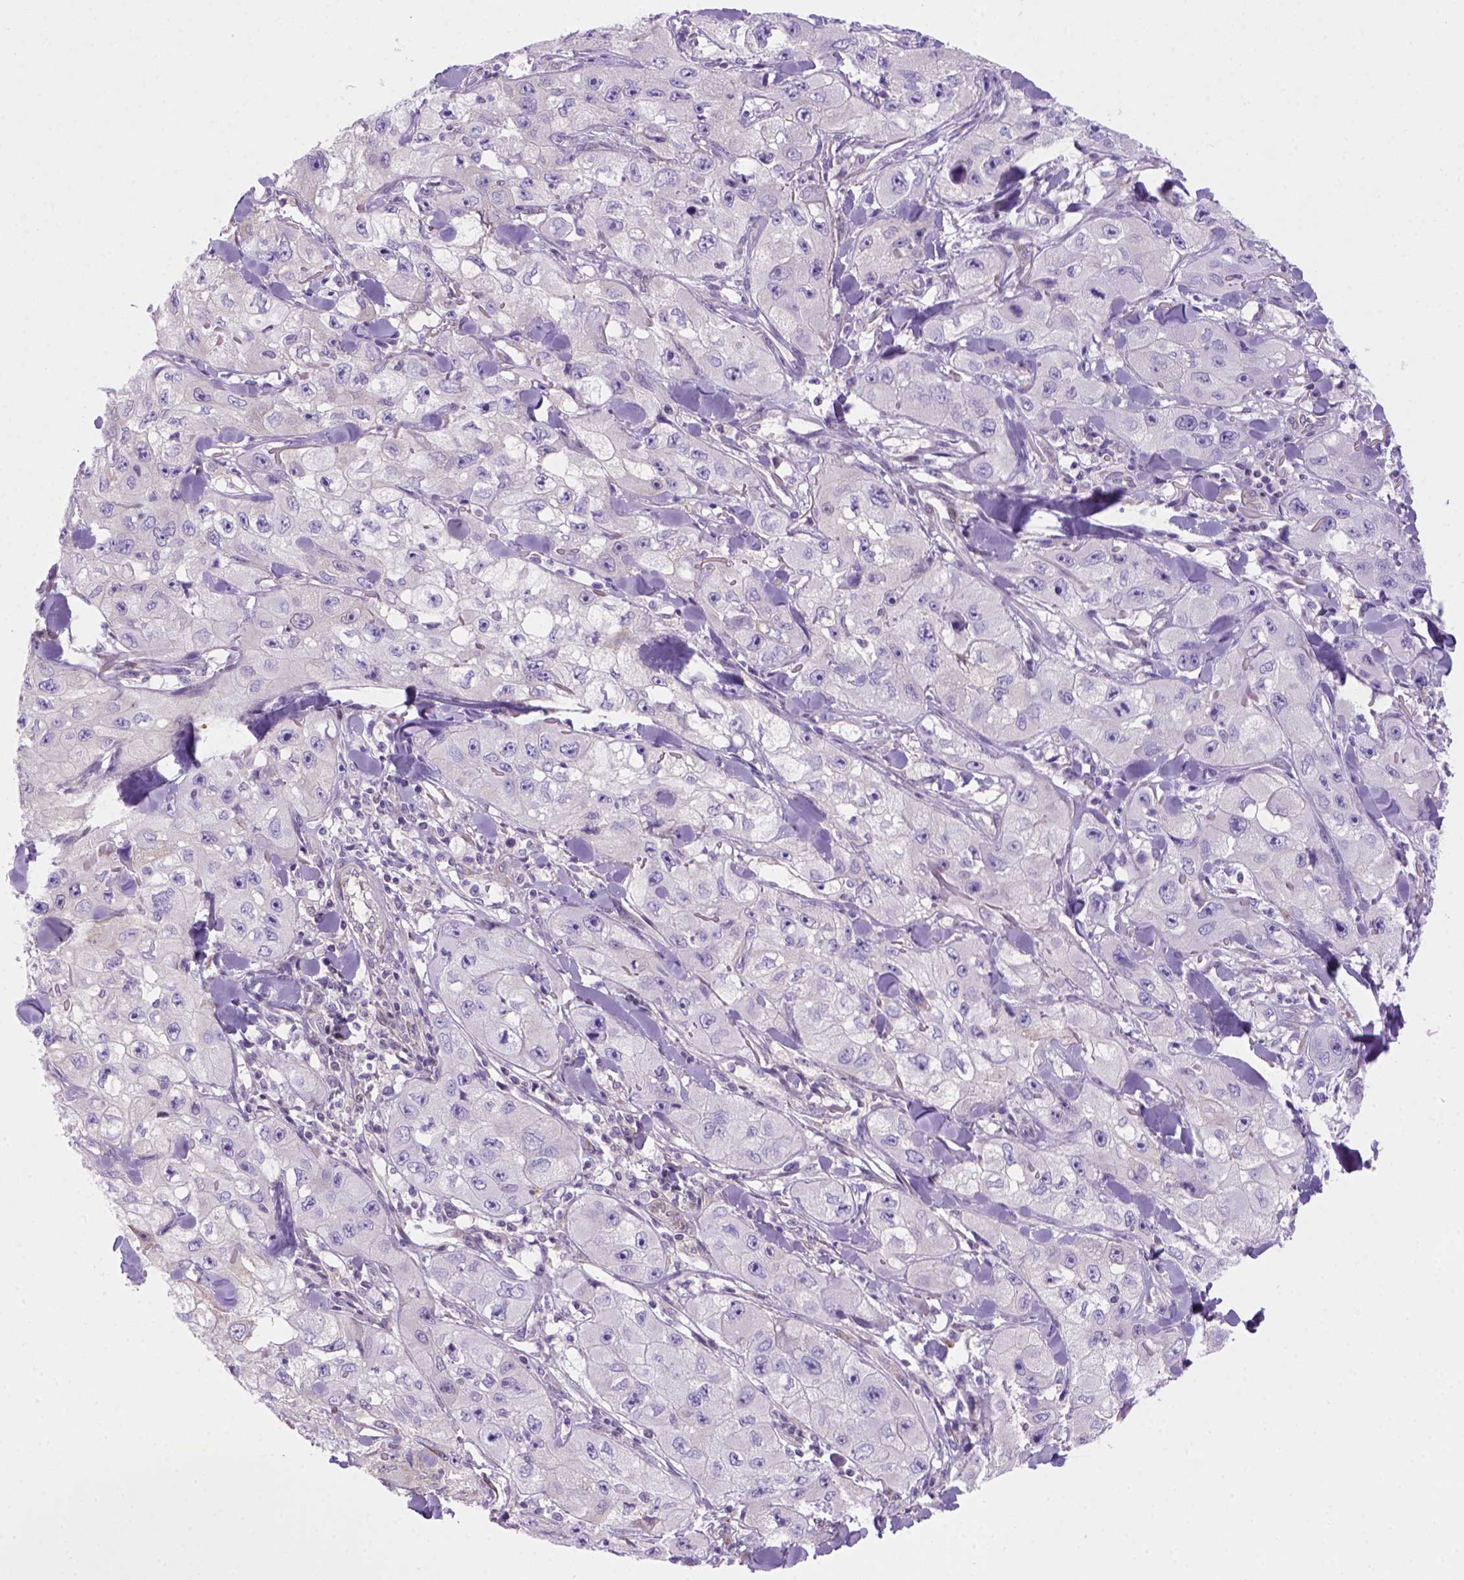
{"staining": {"intensity": "negative", "quantity": "none", "location": "none"}, "tissue": "skin cancer", "cell_type": "Tumor cells", "image_type": "cancer", "snomed": [{"axis": "morphology", "description": "Squamous cell carcinoma, NOS"}, {"axis": "topography", "description": "Skin"}, {"axis": "topography", "description": "Subcutis"}], "caption": "This micrograph is of squamous cell carcinoma (skin) stained with immunohistochemistry (IHC) to label a protein in brown with the nuclei are counter-stained blue. There is no positivity in tumor cells. (Brightfield microscopy of DAB (3,3'-diaminobenzidine) IHC at high magnification).", "gene": "MGMT", "patient": {"sex": "male", "age": 73}}